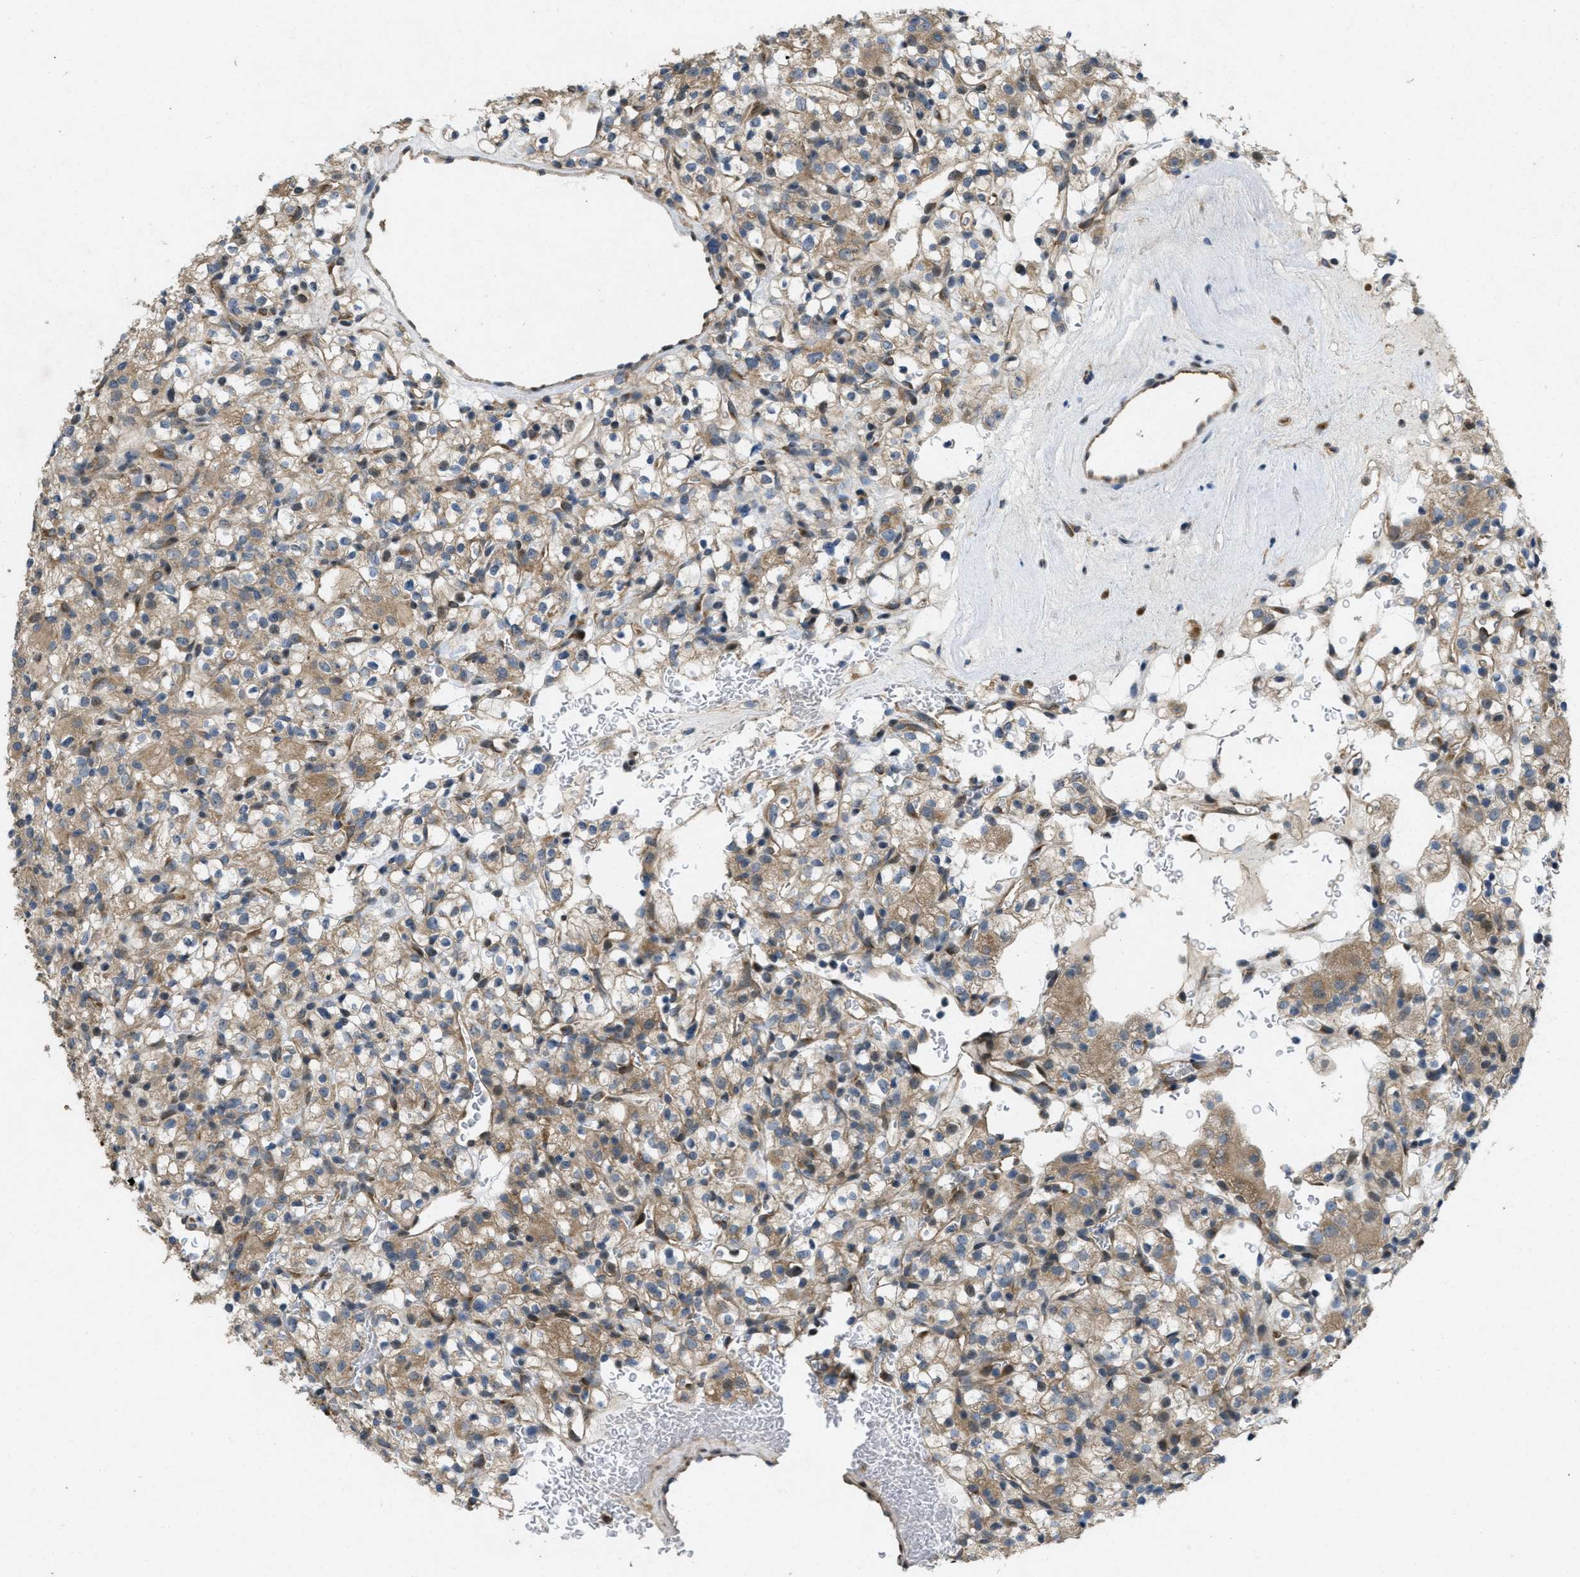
{"staining": {"intensity": "moderate", "quantity": ">75%", "location": "cytoplasmic/membranous"}, "tissue": "renal cancer", "cell_type": "Tumor cells", "image_type": "cancer", "snomed": [{"axis": "morphology", "description": "Normal tissue, NOS"}, {"axis": "morphology", "description": "Adenocarcinoma, NOS"}, {"axis": "topography", "description": "Kidney"}], "caption": "Immunohistochemical staining of human adenocarcinoma (renal) shows medium levels of moderate cytoplasmic/membranous positivity in approximately >75% of tumor cells.", "gene": "IFNLR1", "patient": {"sex": "female", "age": 72}}